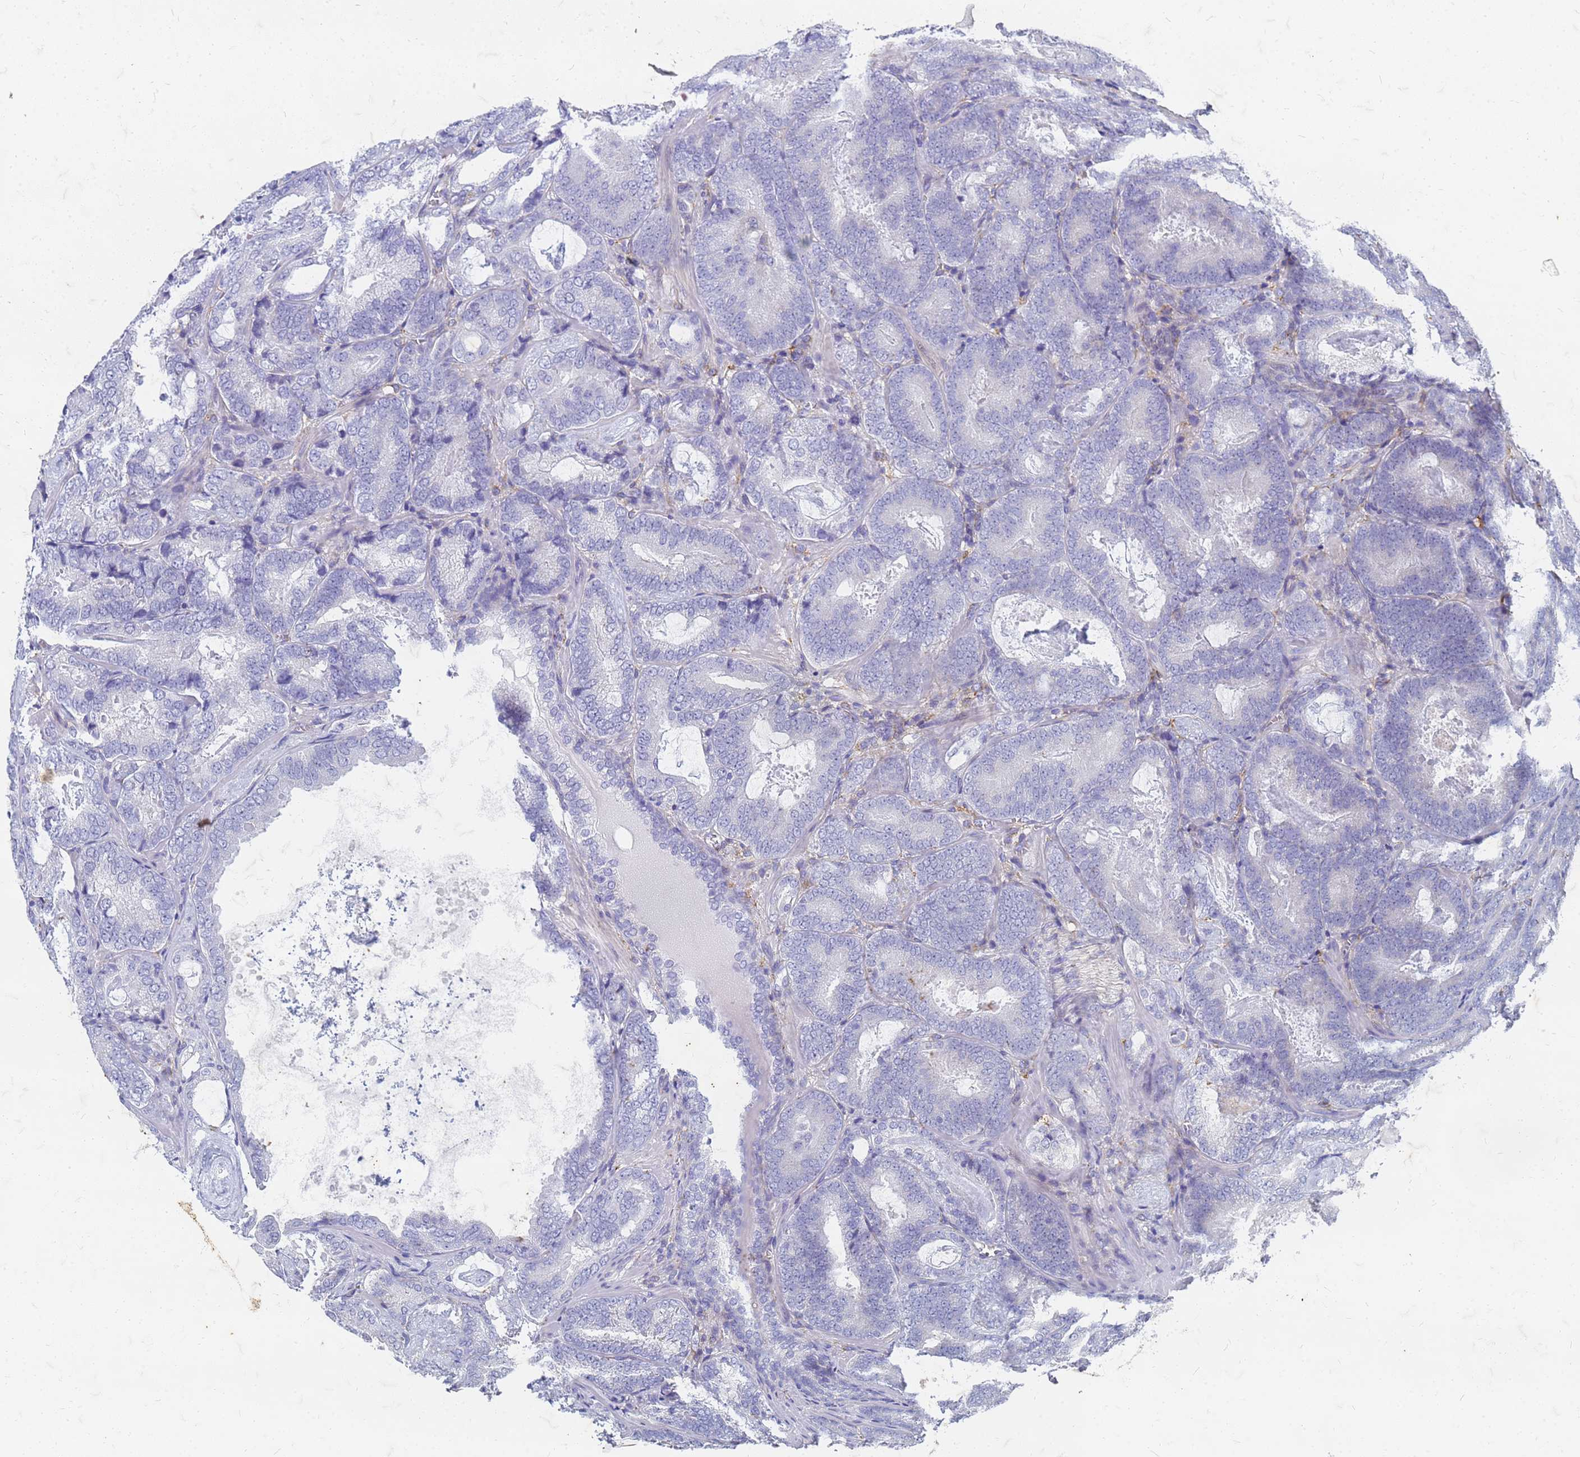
{"staining": {"intensity": "negative", "quantity": "none", "location": "none"}, "tissue": "prostate cancer", "cell_type": "Tumor cells", "image_type": "cancer", "snomed": [{"axis": "morphology", "description": "Adenocarcinoma, Low grade"}, {"axis": "topography", "description": "Prostate"}], "caption": "Adenocarcinoma (low-grade) (prostate) stained for a protein using IHC exhibits no positivity tumor cells.", "gene": "TRIM64B", "patient": {"sex": "male", "age": 60}}